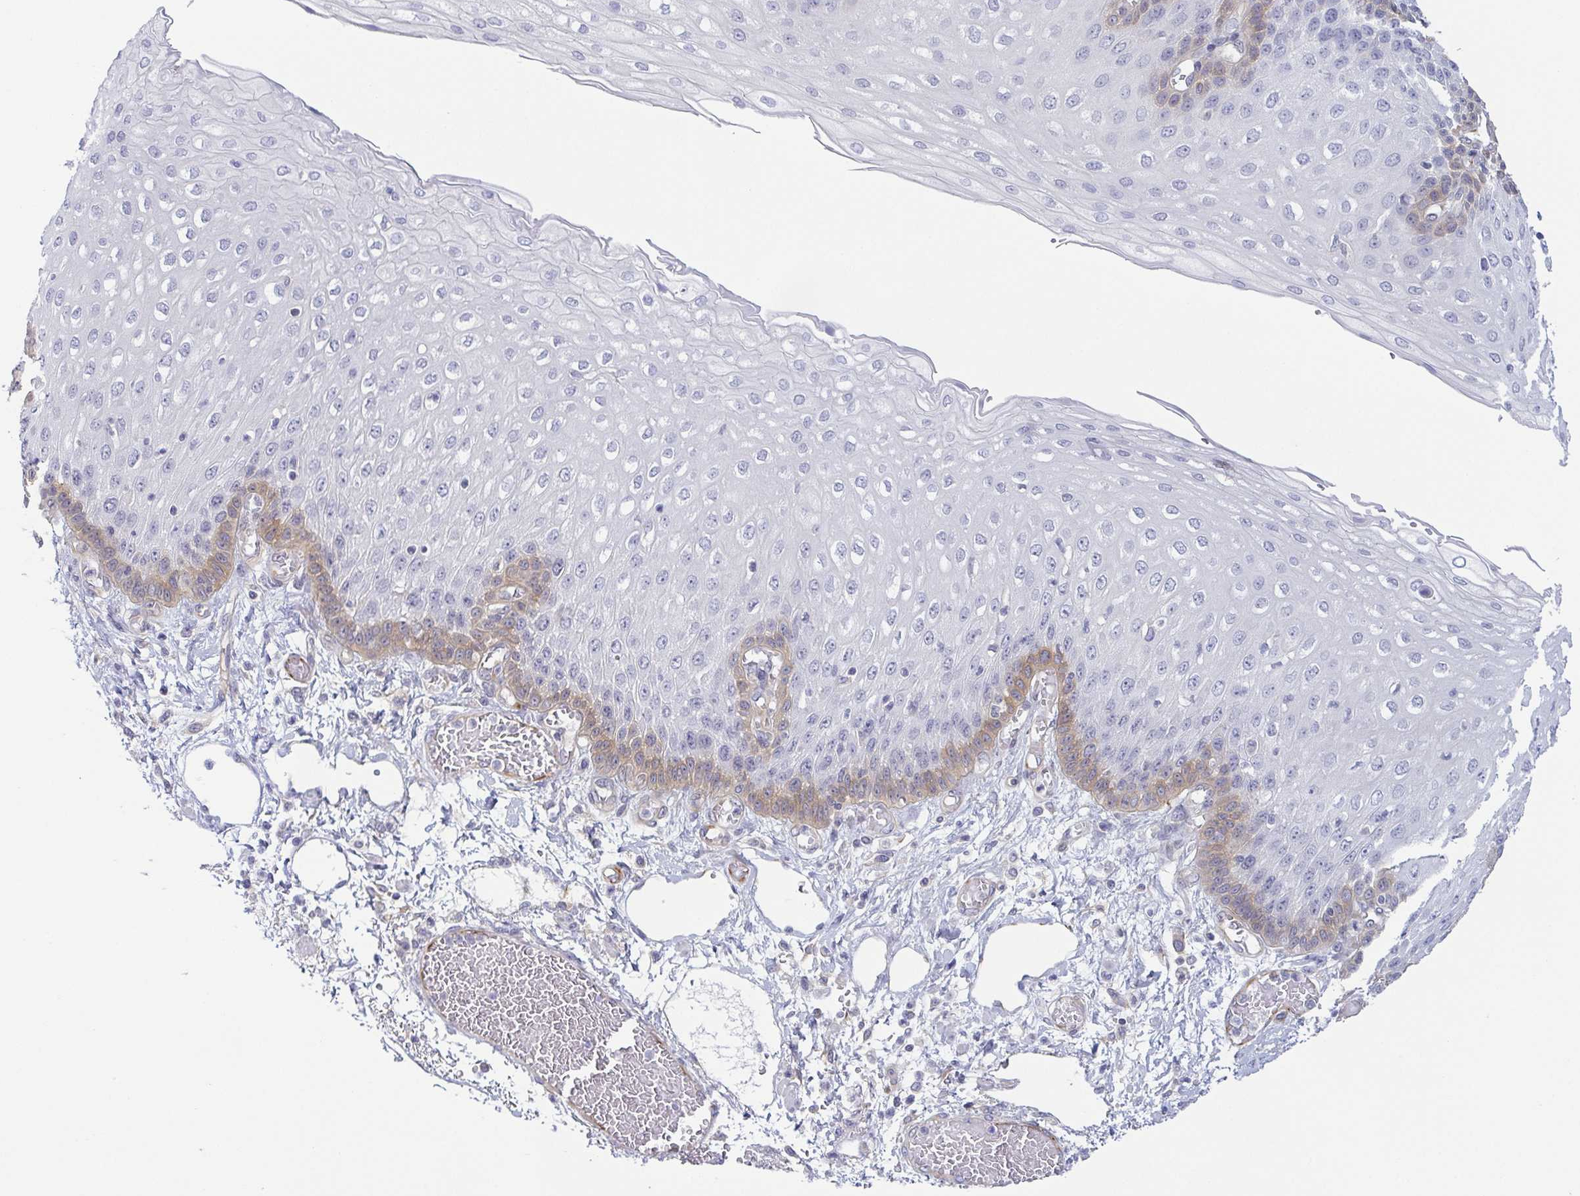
{"staining": {"intensity": "moderate", "quantity": "<25%", "location": "cytoplasmic/membranous"}, "tissue": "esophagus", "cell_type": "Squamous epithelial cells", "image_type": "normal", "snomed": [{"axis": "morphology", "description": "Normal tissue, NOS"}, {"axis": "morphology", "description": "Adenocarcinoma, NOS"}, {"axis": "topography", "description": "Esophagus"}], "caption": "There is low levels of moderate cytoplasmic/membranous staining in squamous epithelial cells of benign esophagus, as demonstrated by immunohistochemical staining (brown color).", "gene": "COL17A1", "patient": {"sex": "male", "age": 81}}